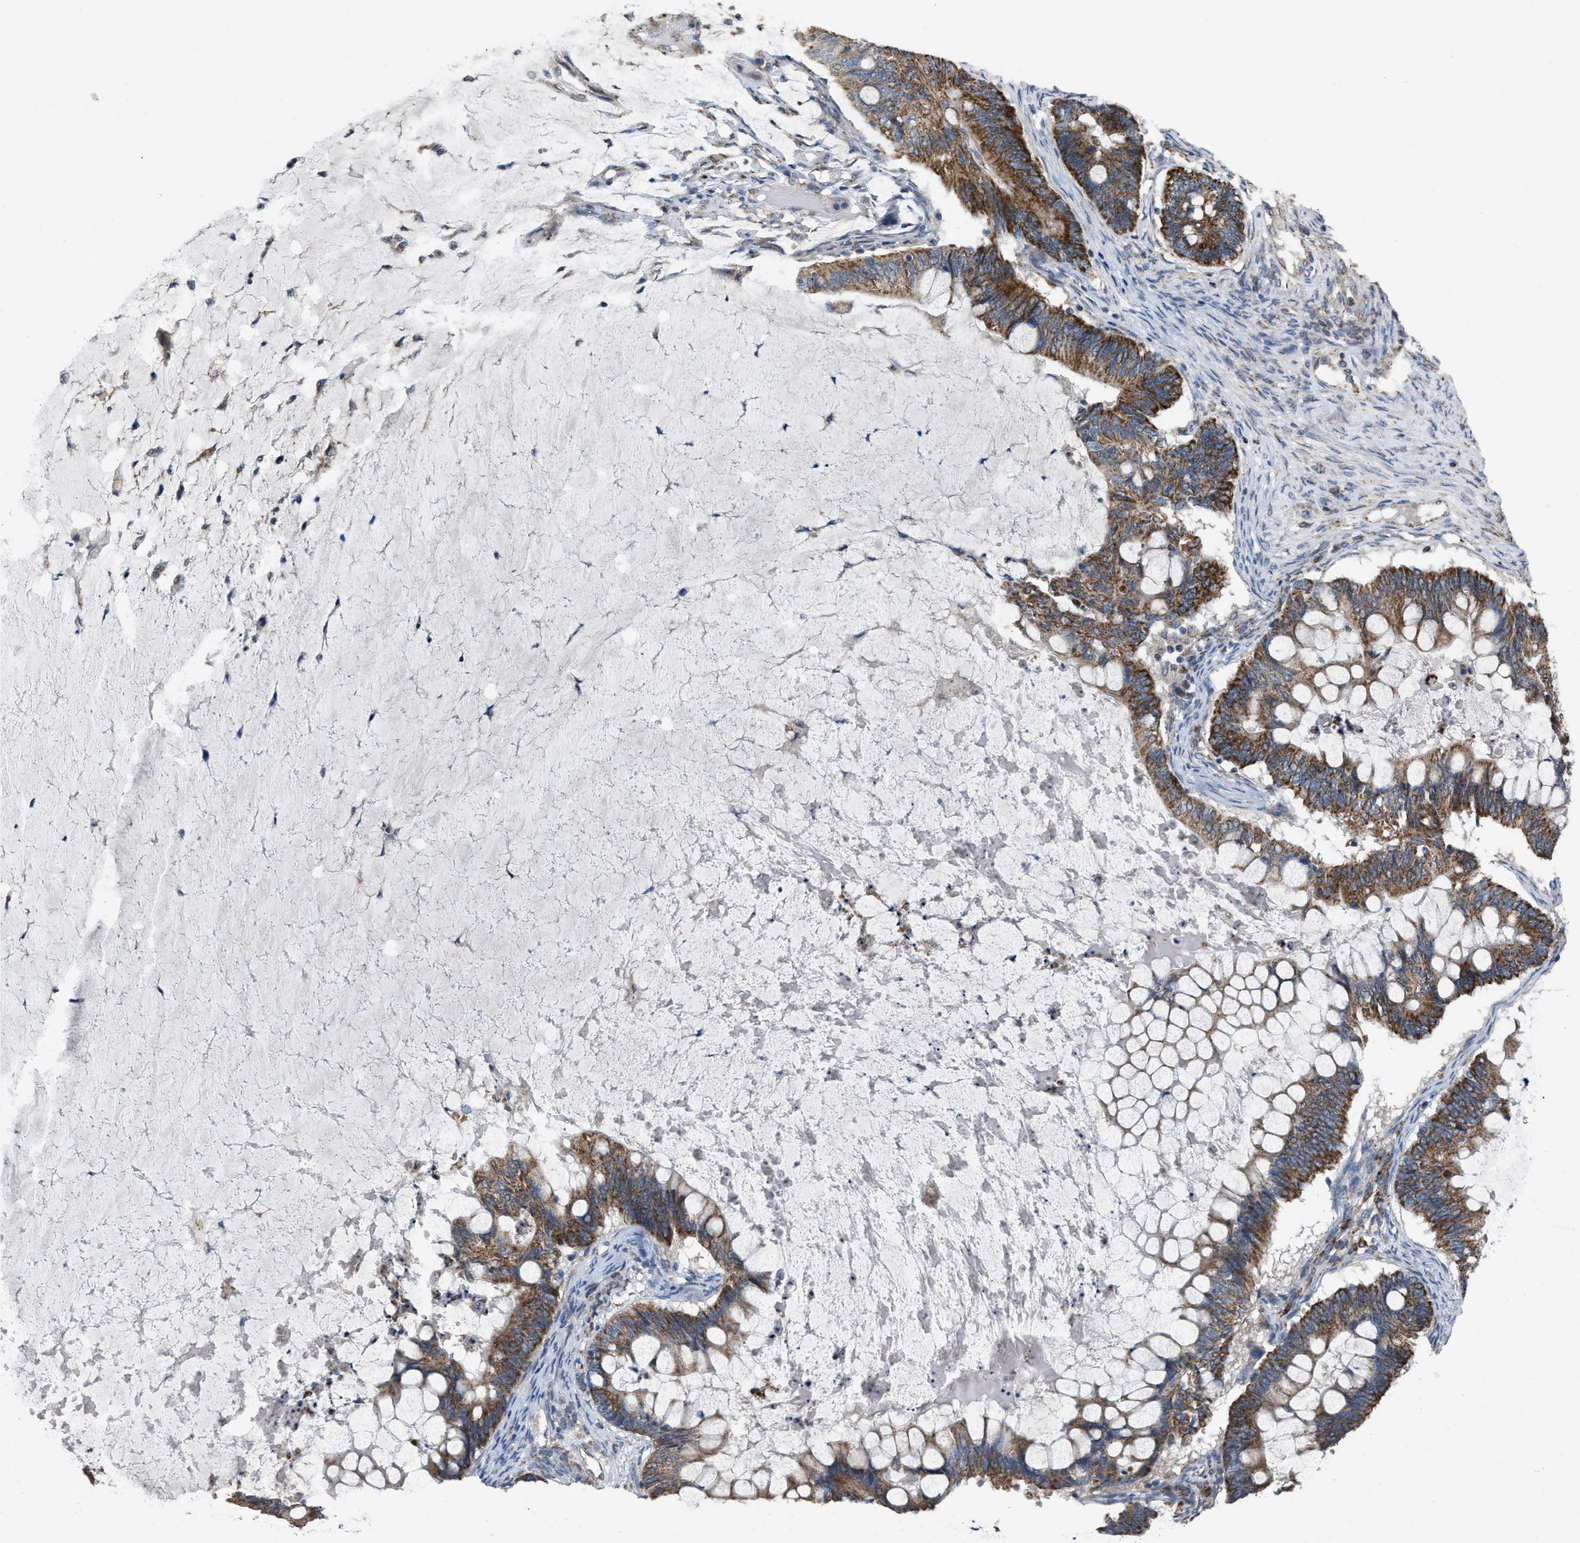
{"staining": {"intensity": "strong", "quantity": ">75%", "location": "cytoplasmic/membranous"}, "tissue": "ovarian cancer", "cell_type": "Tumor cells", "image_type": "cancer", "snomed": [{"axis": "morphology", "description": "Cystadenocarcinoma, mucinous, NOS"}, {"axis": "topography", "description": "Ovary"}], "caption": "Ovarian cancer (mucinous cystadenocarcinoma) stained with DAB immunohistochemistry (IHC) reveals high levels of strong cytoplasmic/membranous positivity in about >75% of tumor cells.", "gene": "BCL10", "patient": {"sex": "female", "age": 61}}